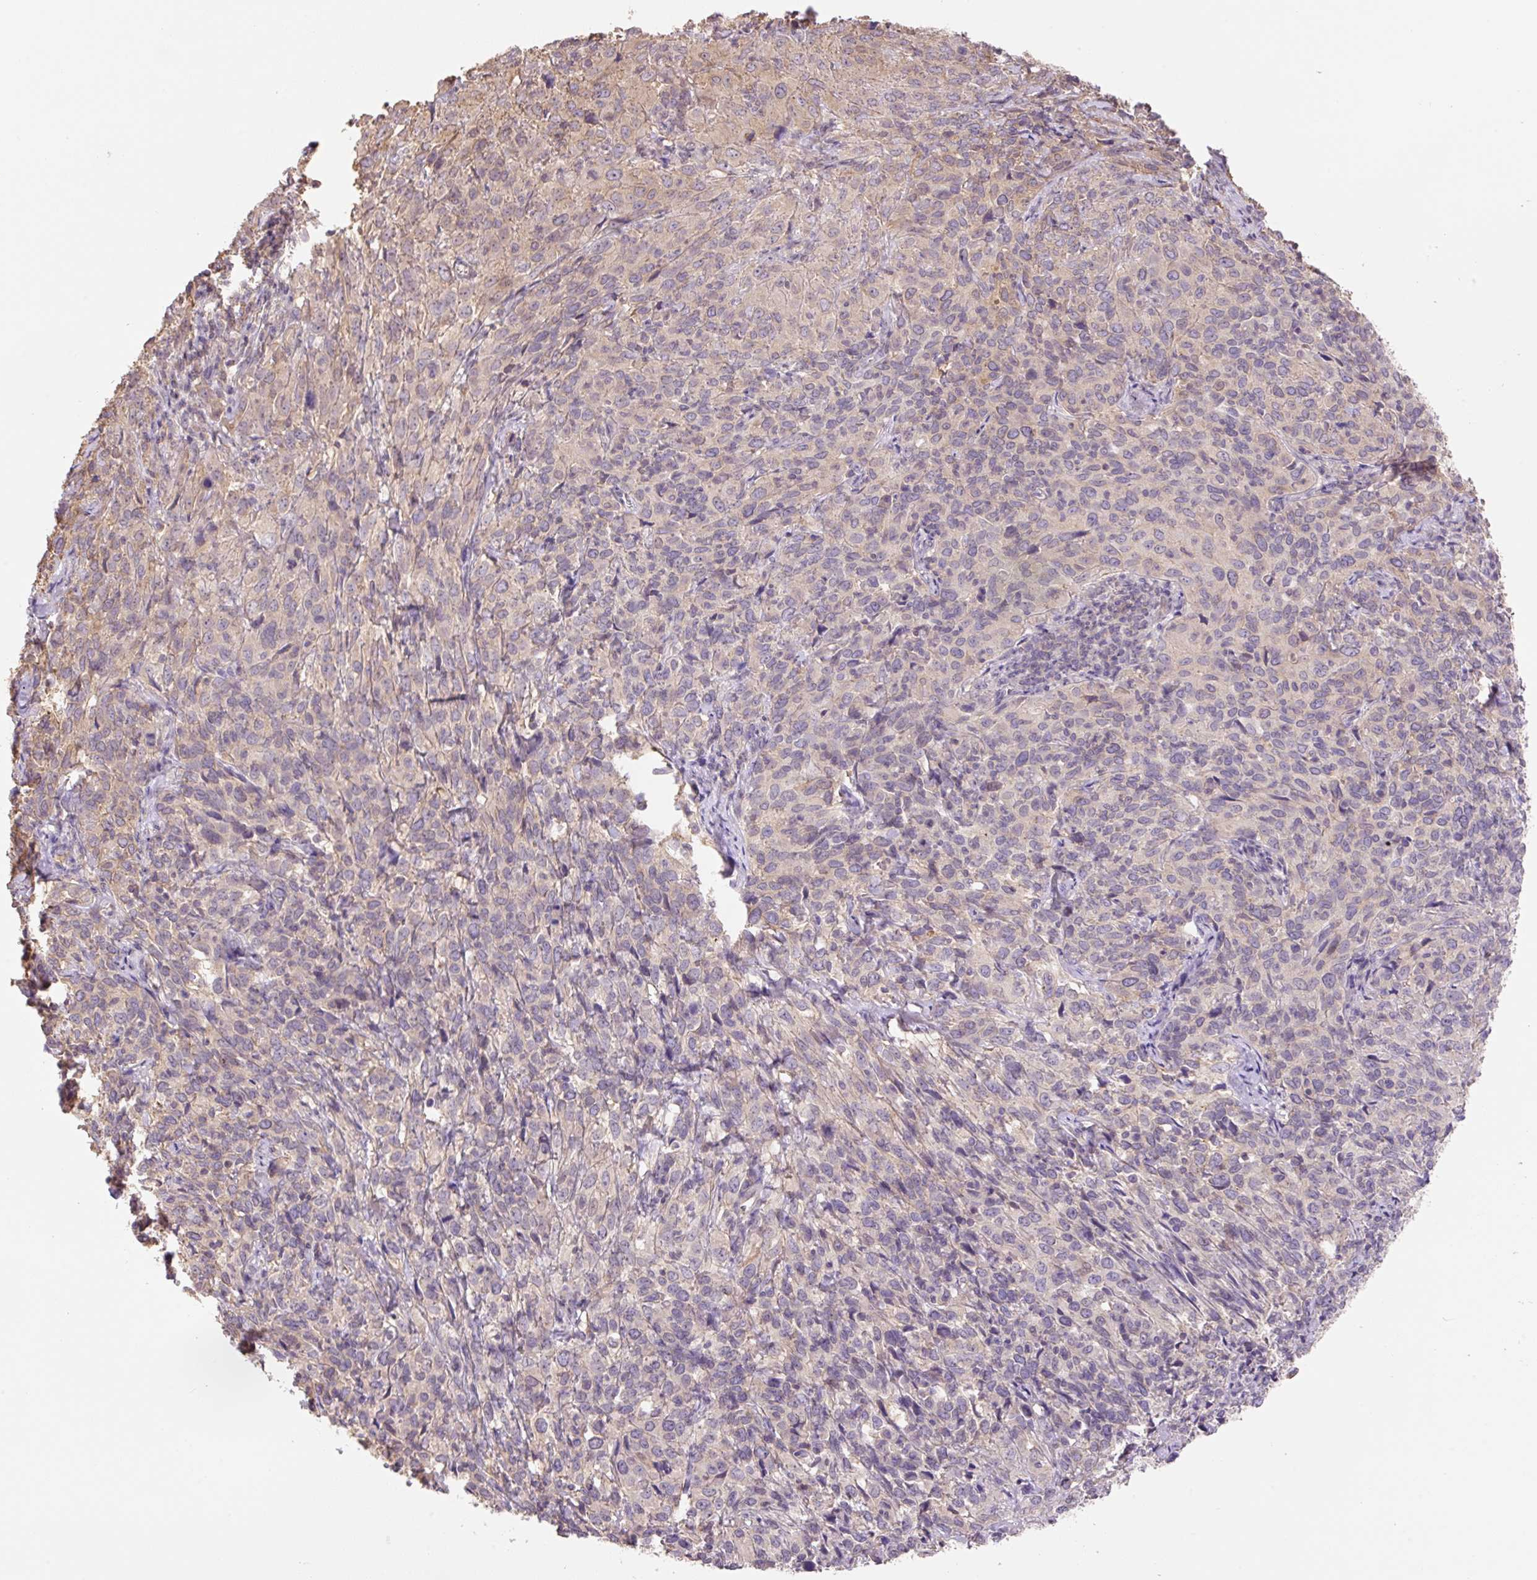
{"staining": {"intensity": "weak", "quantity": "25%-75%", "location": "cytoplasmic/membranous"}, "tissue": "cervical cancer", "cell_type": "Tumor cells", "image_type": "cancer", "snomed": [{"axis": "morphology", "description": "Squamous cell carcinoma, NOS"}, {"axis": "topography", "description": "Cervix"}], "caption": "Tumor cells demonstrate weak cytoplasmic/membranous positivity in approximately 25%-75% of cells in cervical cancer.", "gene": "COX8A", "patient": {"sex": "female", "age": 51}}